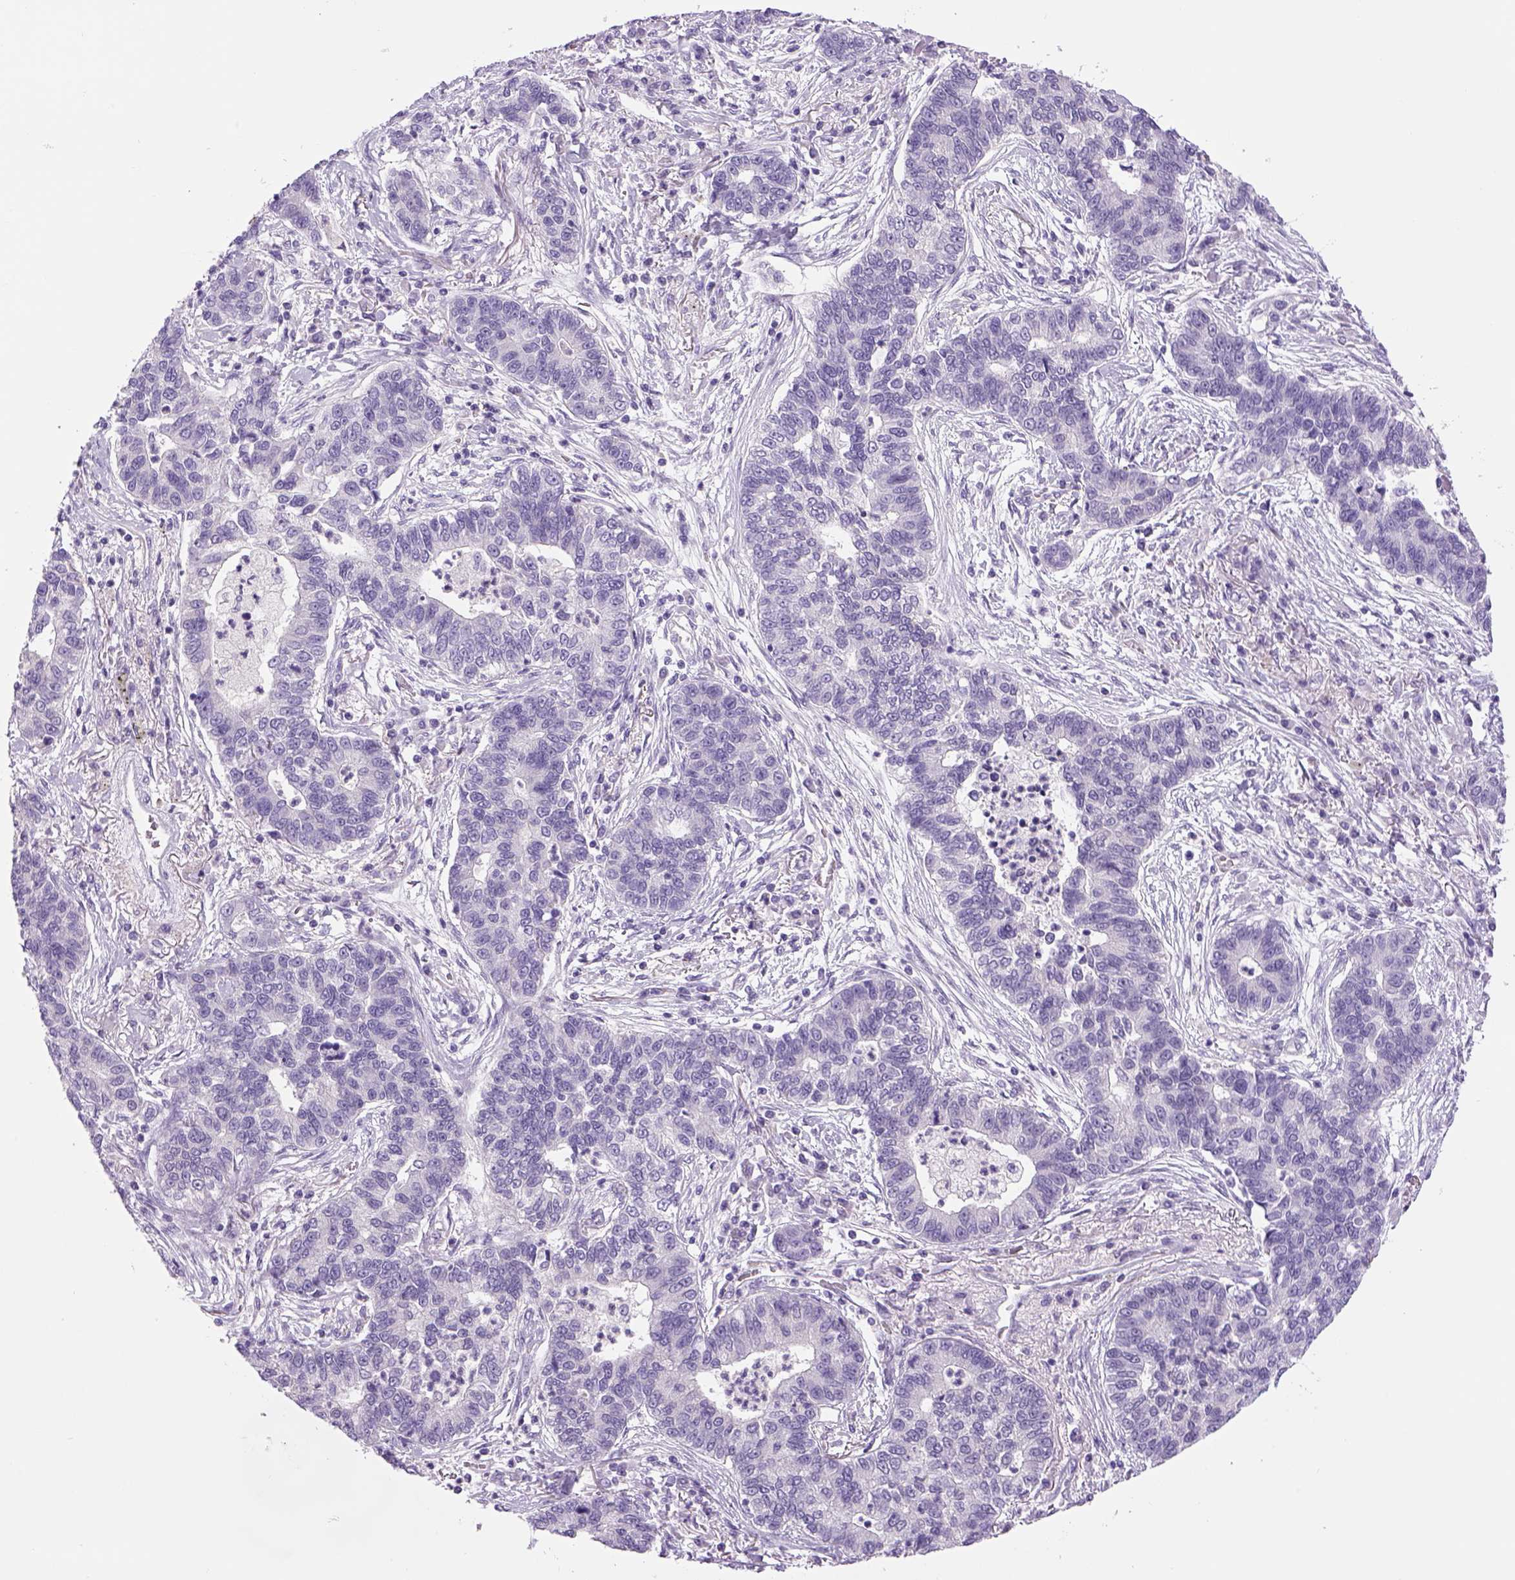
{"staining": {"intensity": "negative", "quantity": "none", "location": "none"}, "tissue": "lung cancer", "cell_type": "Tumor cells", "image_type": "cancer", "snomed": [{"axis": "morphology", "description": "Adenocarcinoma, NOS"}, {"axis": "topography", "description": "Lung"}], "caption": "The immunohistochemistry image has no significant positivity in tumor cells of lung cancer tissue. Brightfield microscopy of immunohistochemistry stained with DAB (brown) and hematoxylin (blue), captured at high magnification.", "gene": "DBH", "patient": {"sex": "female", "age": 57}}